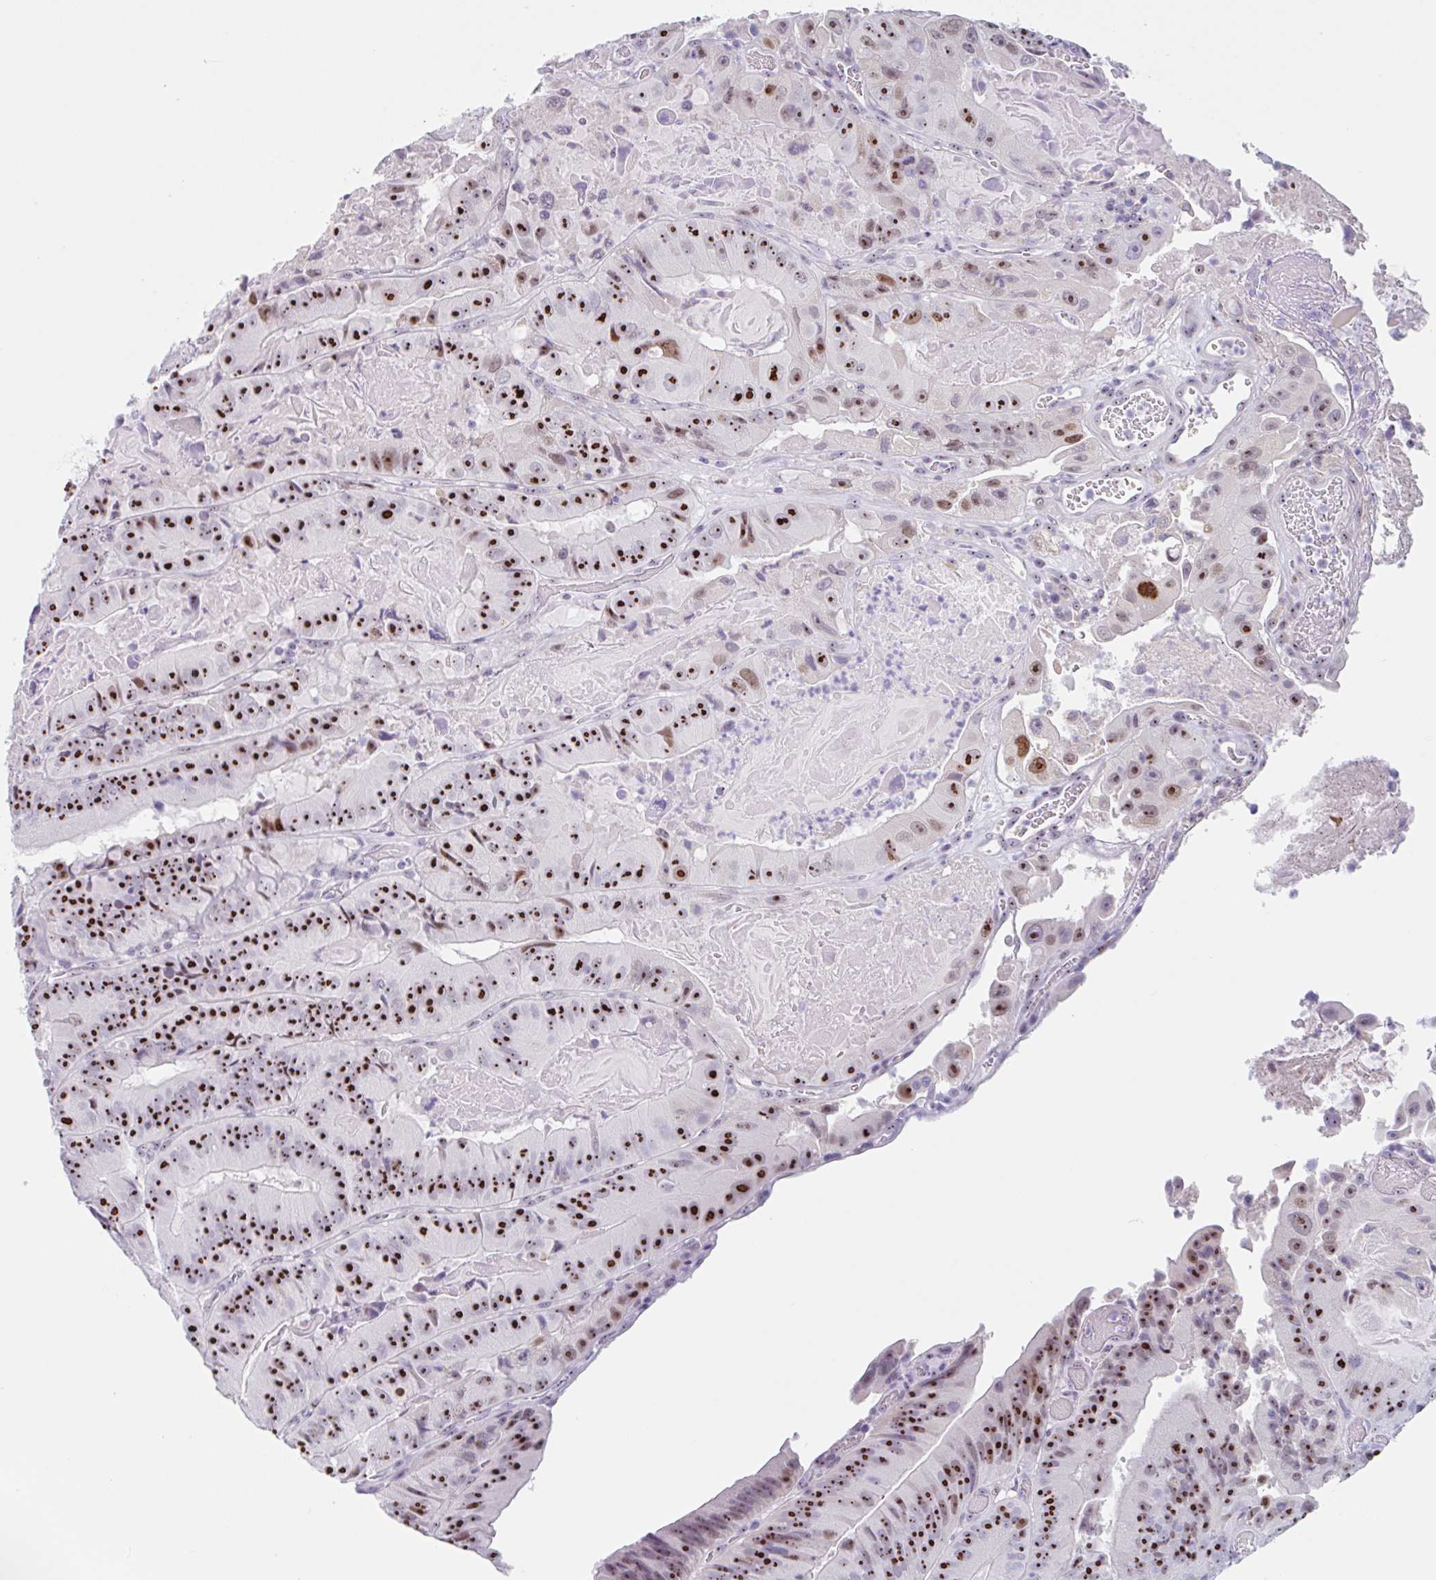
{"staining": {"intensity": "strong", "quantity": ">75%", "location": "nuclear"}, "tissue": "colorectal cancer", "cell_type": "Tumor cells", "image_type": "cancer", "snomed": [{"axis": "morphology", "description": "Adenocarcinoma, NOS"}, {"axis": "topography", "description": "Colon"}], "caption": "Tumor cells display high levels of strong nuclear staining in approximately >75% of cells in colorectal cancer (adenocarcinoma). (IHC, brightfield microscopy, high magnification).", "gene": "LENG9", "patient": {"sex": "female", "age": 86}}